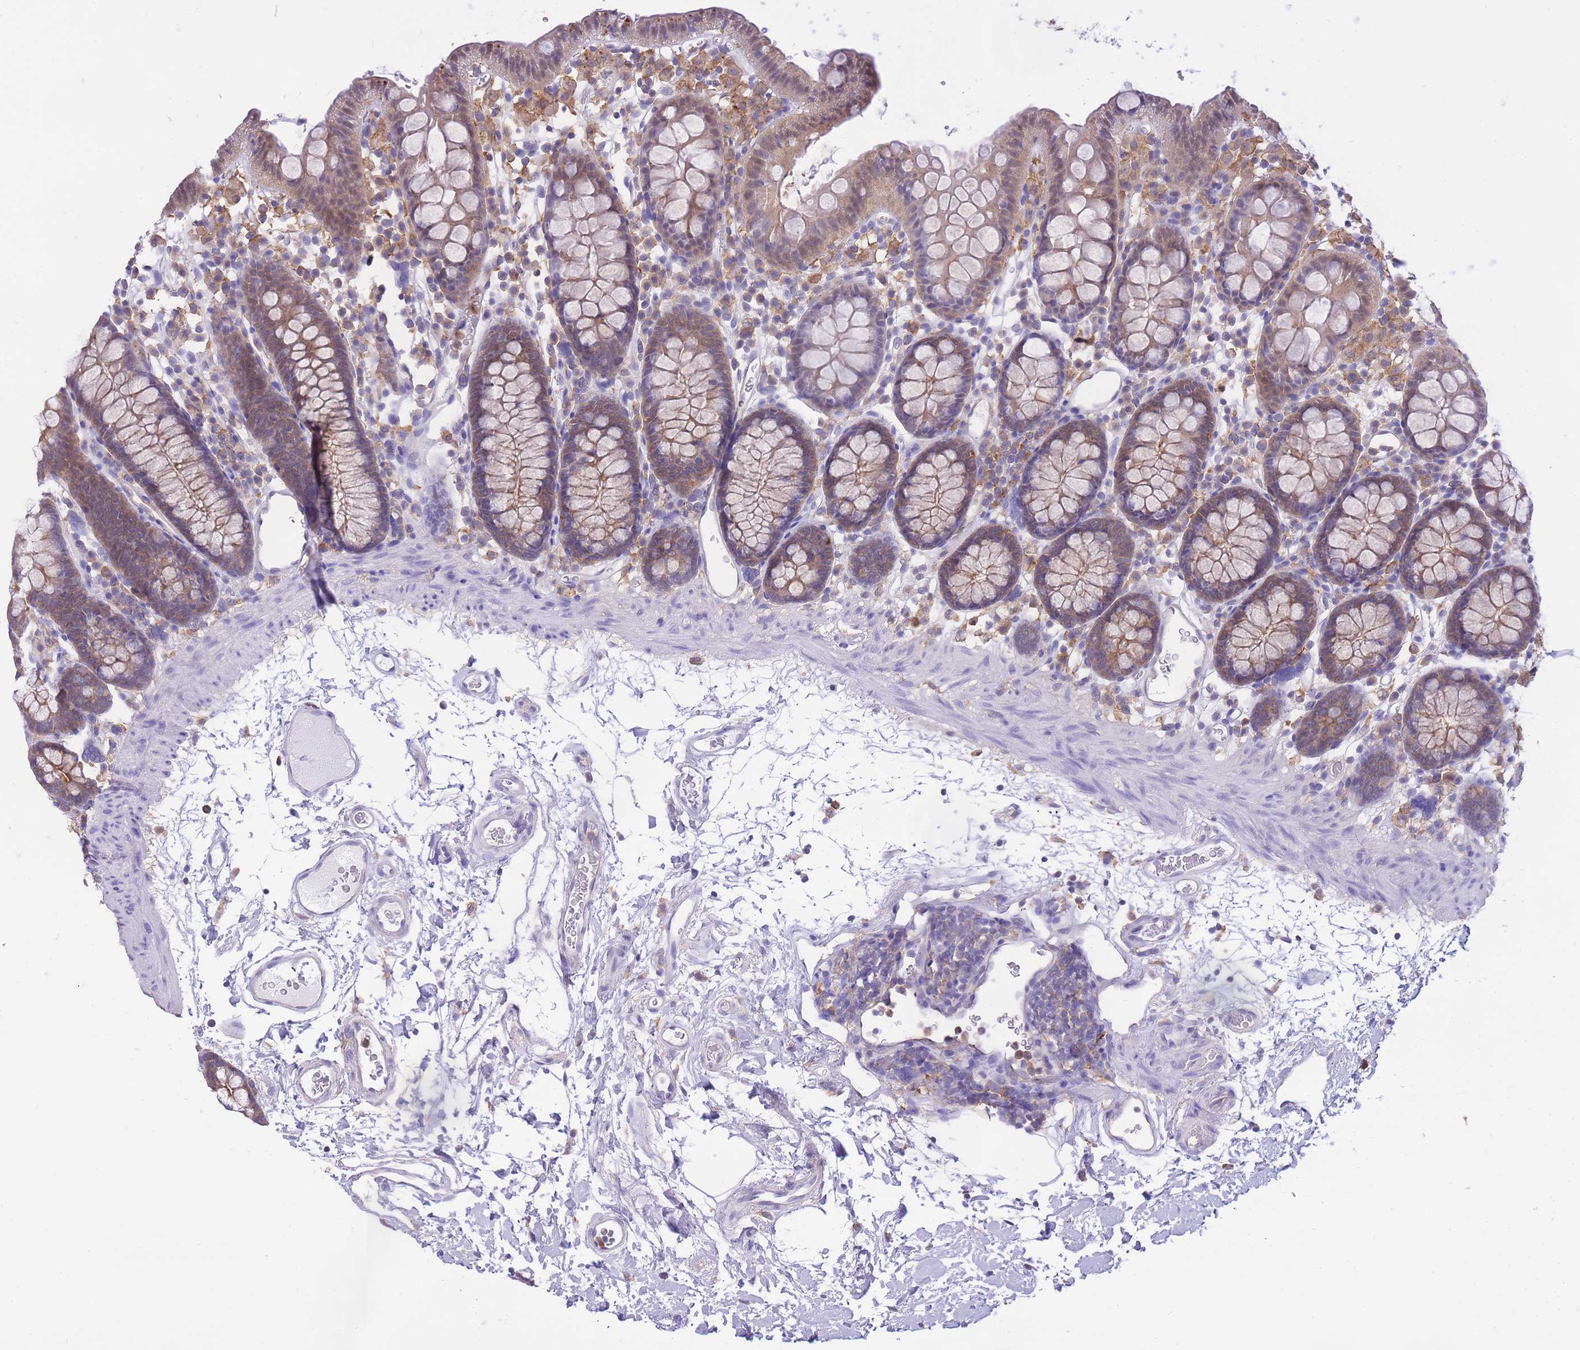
{"staining": {"intensity": "negative", "quantity": "none", "location": "none"}, "tissue": "colon", "cell_type": "Endothelial cells", "image_type": "normal", "snomed": [{"axis": "morphology", "description": "Normal tissue, NOS"}, {"axis": "topography", "description": "Colon"}], "caption": "Endothelial cells show no significant protein positivity in normal colon.", "gene": "NAMPT", "patient": {"sex": "male", "age": 75}}